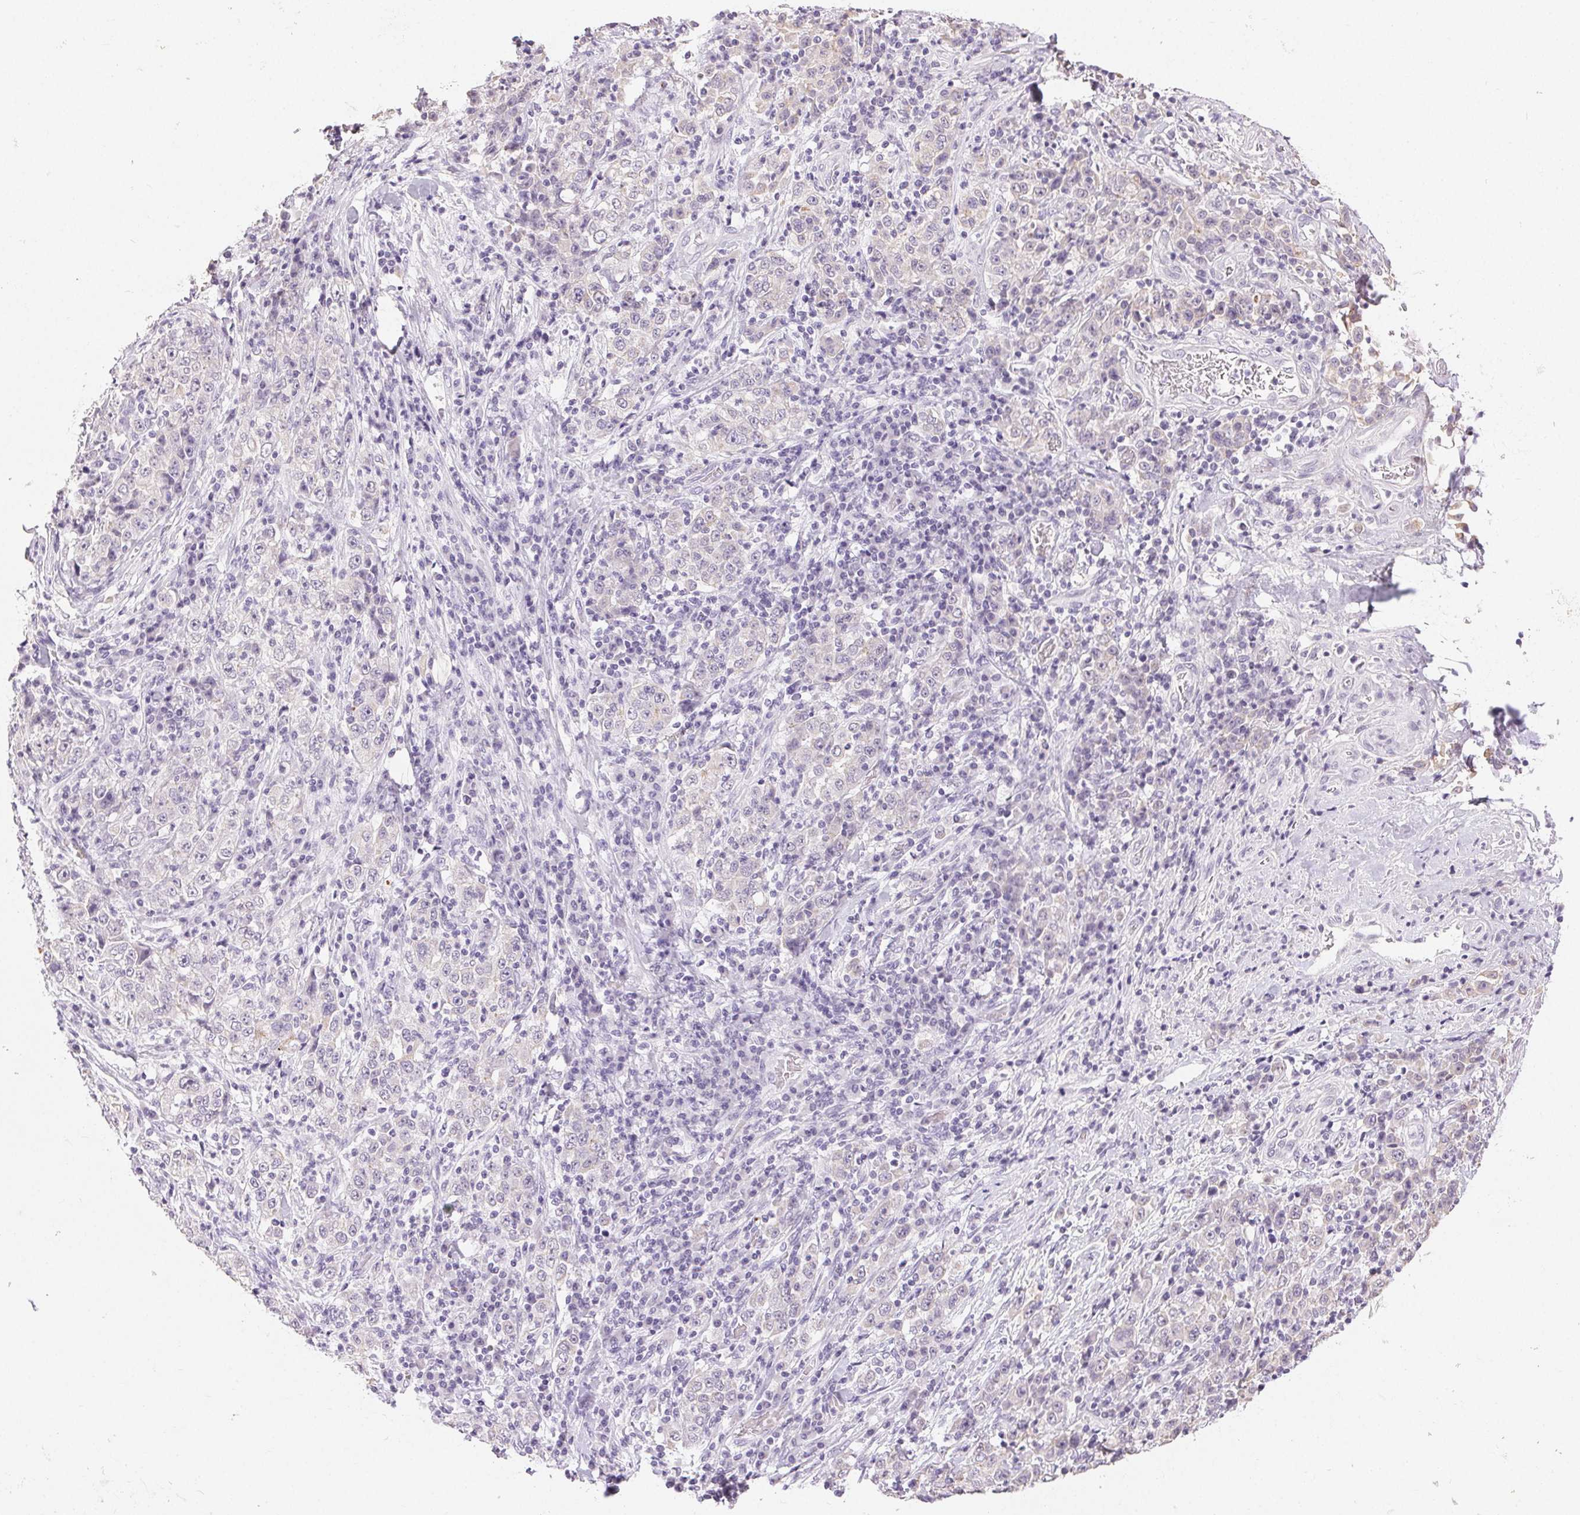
{"staining": {"intensity": "negative", "quantity": "none", "location": "none"}, "tissue": "stomach cancer", "cell_type": "Tumor cells", "image_type": "cancer", "snomed": [{"axis": "morphology", "description": "Normal tissue, NOS"}, {"axis": "morphology", "description": "Adenocarcinoma, NOS"}, {"axis": "topography", "description": "Stomach, upper"}, {"axis": "topography", "description": "Stomach"}], "caption": "This histopathology image is of stomach cancer stained with immunohistochemistry (IHC) to label a protein in brown with the nuclei are counter-stained blue. There is no staining in tumor cells. Brightfield microscopy of IHC stained with DAB (brown) and hematoxylin (blue), captured at high magnification.", "gene": "SFTPD", "patient": {"sex": "male", "age": 59}}